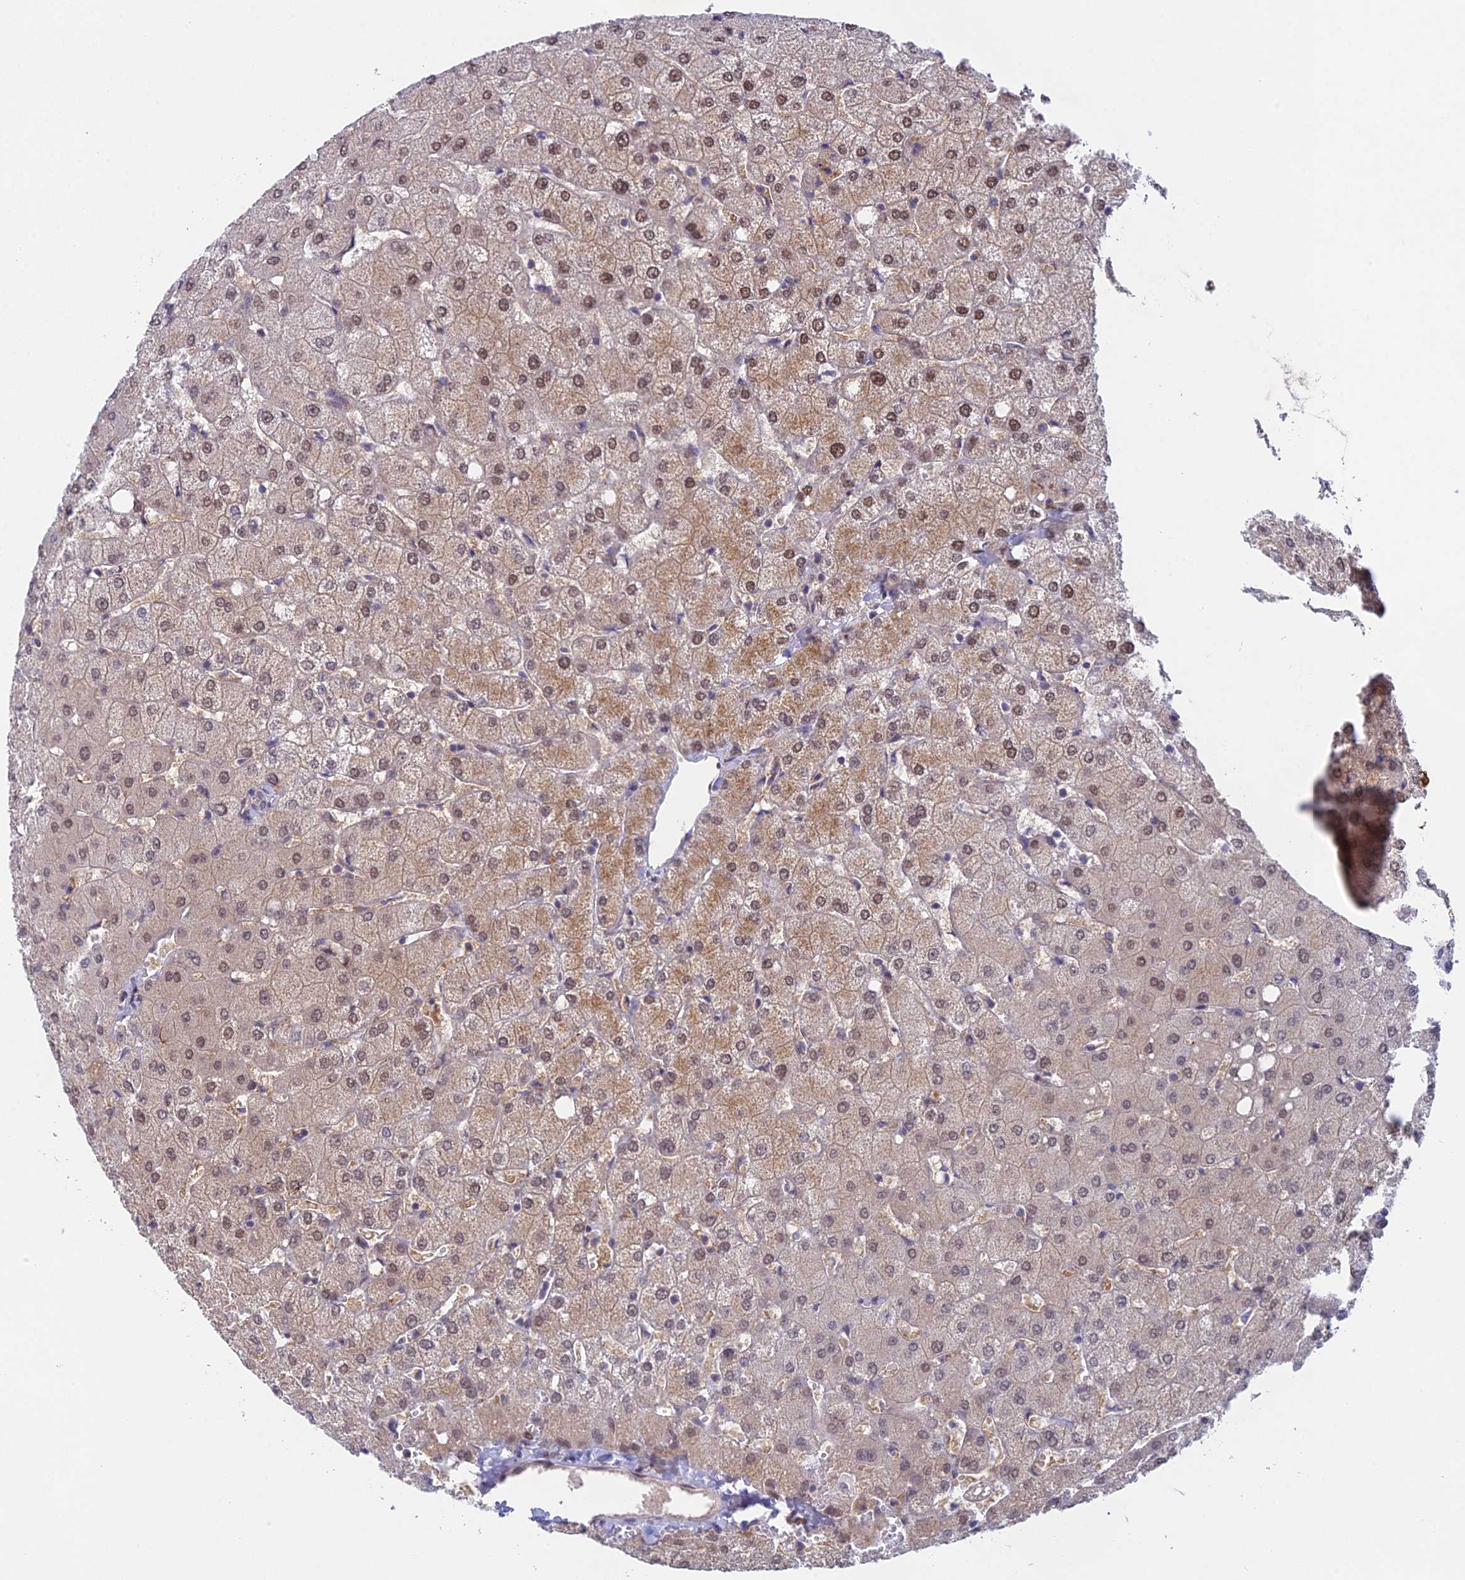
{"staining": {"intensity": "negative", "quantity": "none", "location": "none"}, "tissue": "liver", "cell_type": "Cholangiocytes", "image_type": "normal", "snomed": [{"axis": "morphology", "description": "Normal tissue, NOS"}, {"axis": "topography", "description": "Liver"}], "caption": "High magnification brightfield microscopy of unremarkable liver stained with DAB (3,3'-diaminobenzidine) (brown) and counterstained with hematoxylin (blue): cholangiocytes show no significant staining. (Brightfield microscopy of DAB immunohistochemistry (IHC) at high magnification).", "gene": "MRPL17", "patient": {"sex": "female", "age": 54}}